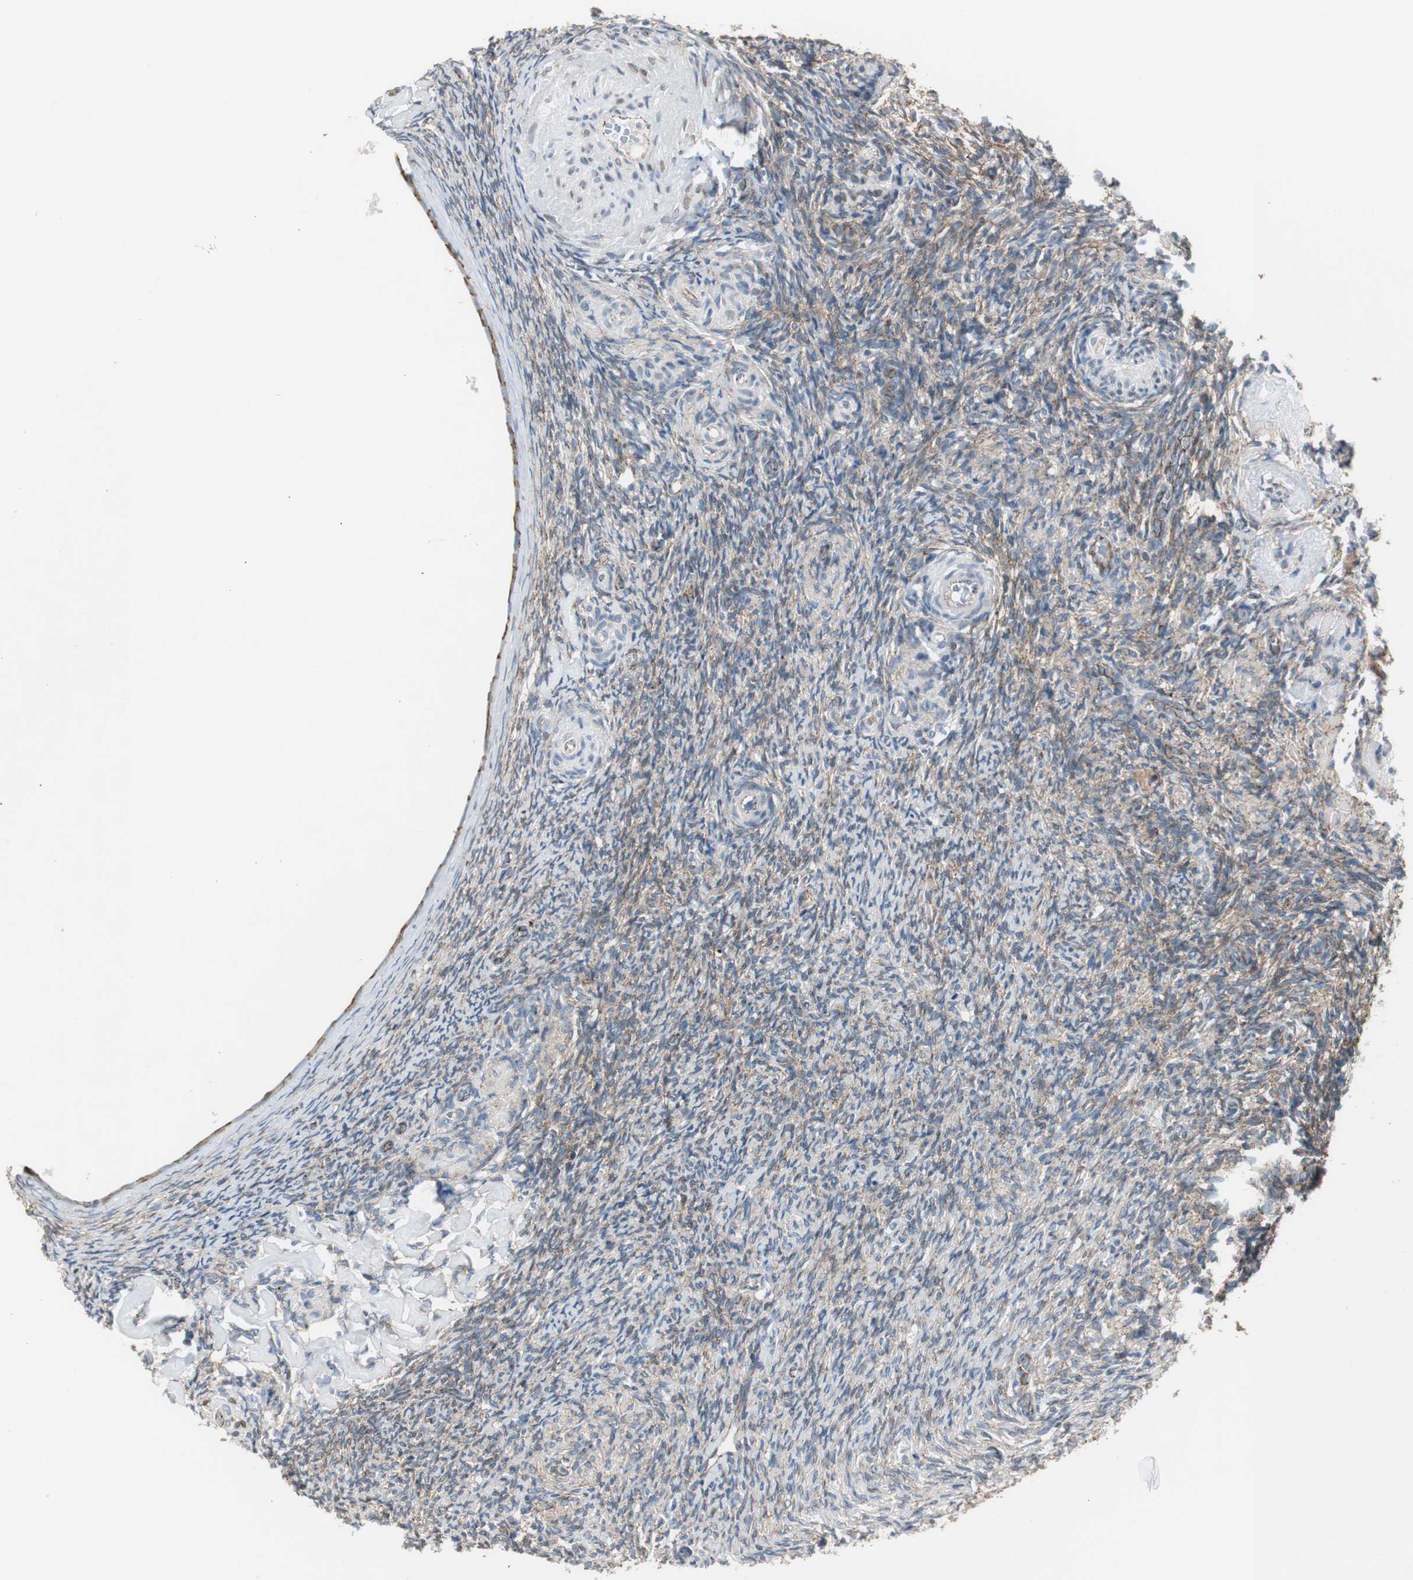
{"staining": {"intensity": "moderate", "quantity": ">75%", "location": "cytoplasmic/membranous"}, "tissue": "ovary", "cell_type": "Ovarian stroma cells", "image_type": "normal", "snomed": [{"axis": "morphology", "description": "Normal tissue, NOS"}, {"axis": "topography", "description": "Ovary"}], "caption": "A high-resolution image shows immunohistochemistry (IHC) staining of unremarkable ovary, which exhibits moderate cytoplasmic/membranous staining in approximately >75% of ovarian stroma cells.", "gene": "STXBP4", "patient": {"sex": "female", "age": 60}}